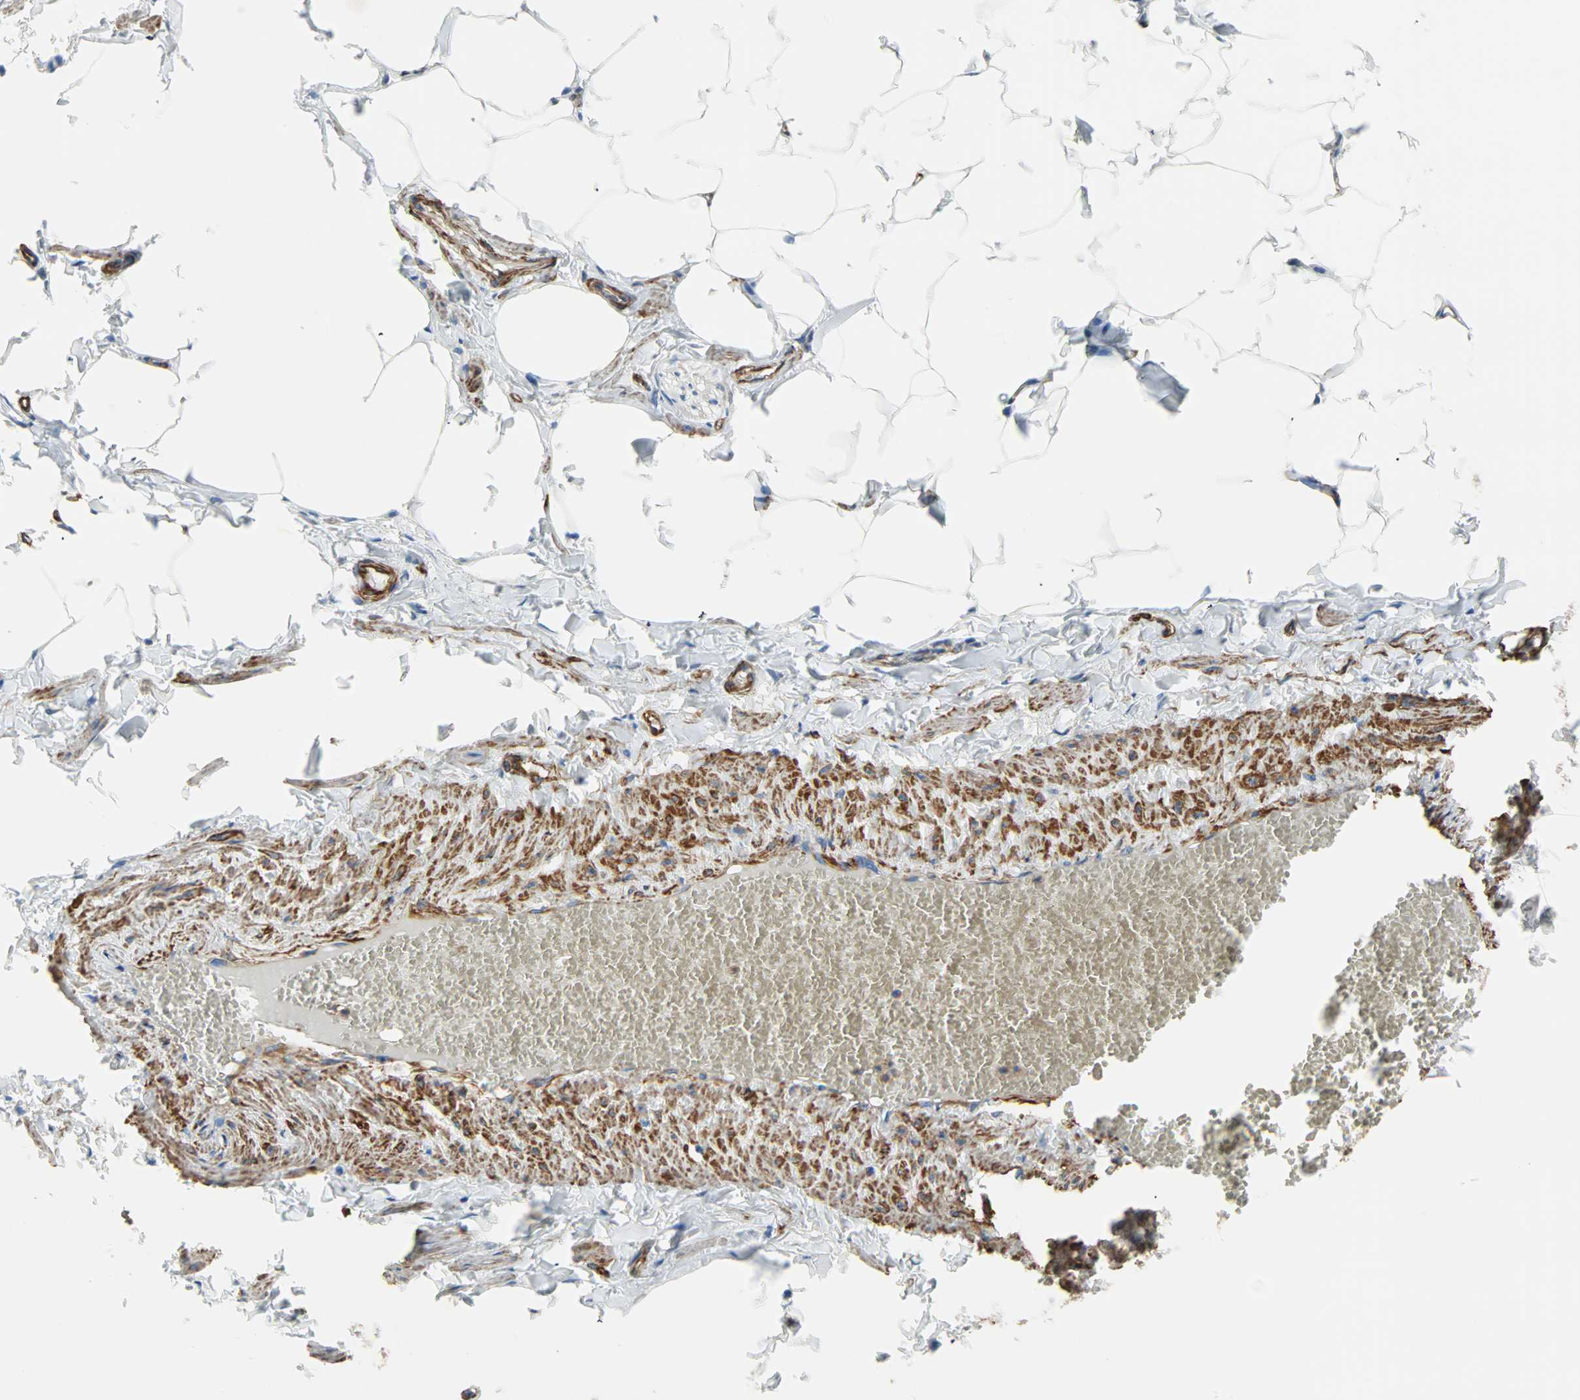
{"staining": {"intensity": "negative", "quantity": "none", "location": "none"}, "tissue": "adipose tissue", "cell_type": "Adipocytes", "image_type": "normal", "snomed": [{"axis": "morphology", "description": "Normal tissue, NOS"}, {"axis": "topography", "description": "Vascular tissue"}], "caption": "DAB (3,3'-diaminobenzidine) immunohistochemical staining of normal human adipose tissue exhibits no significant positivity in adipocytes.", "gene": "GALNT10", "patient": {"sex": "male", "age": 41}}